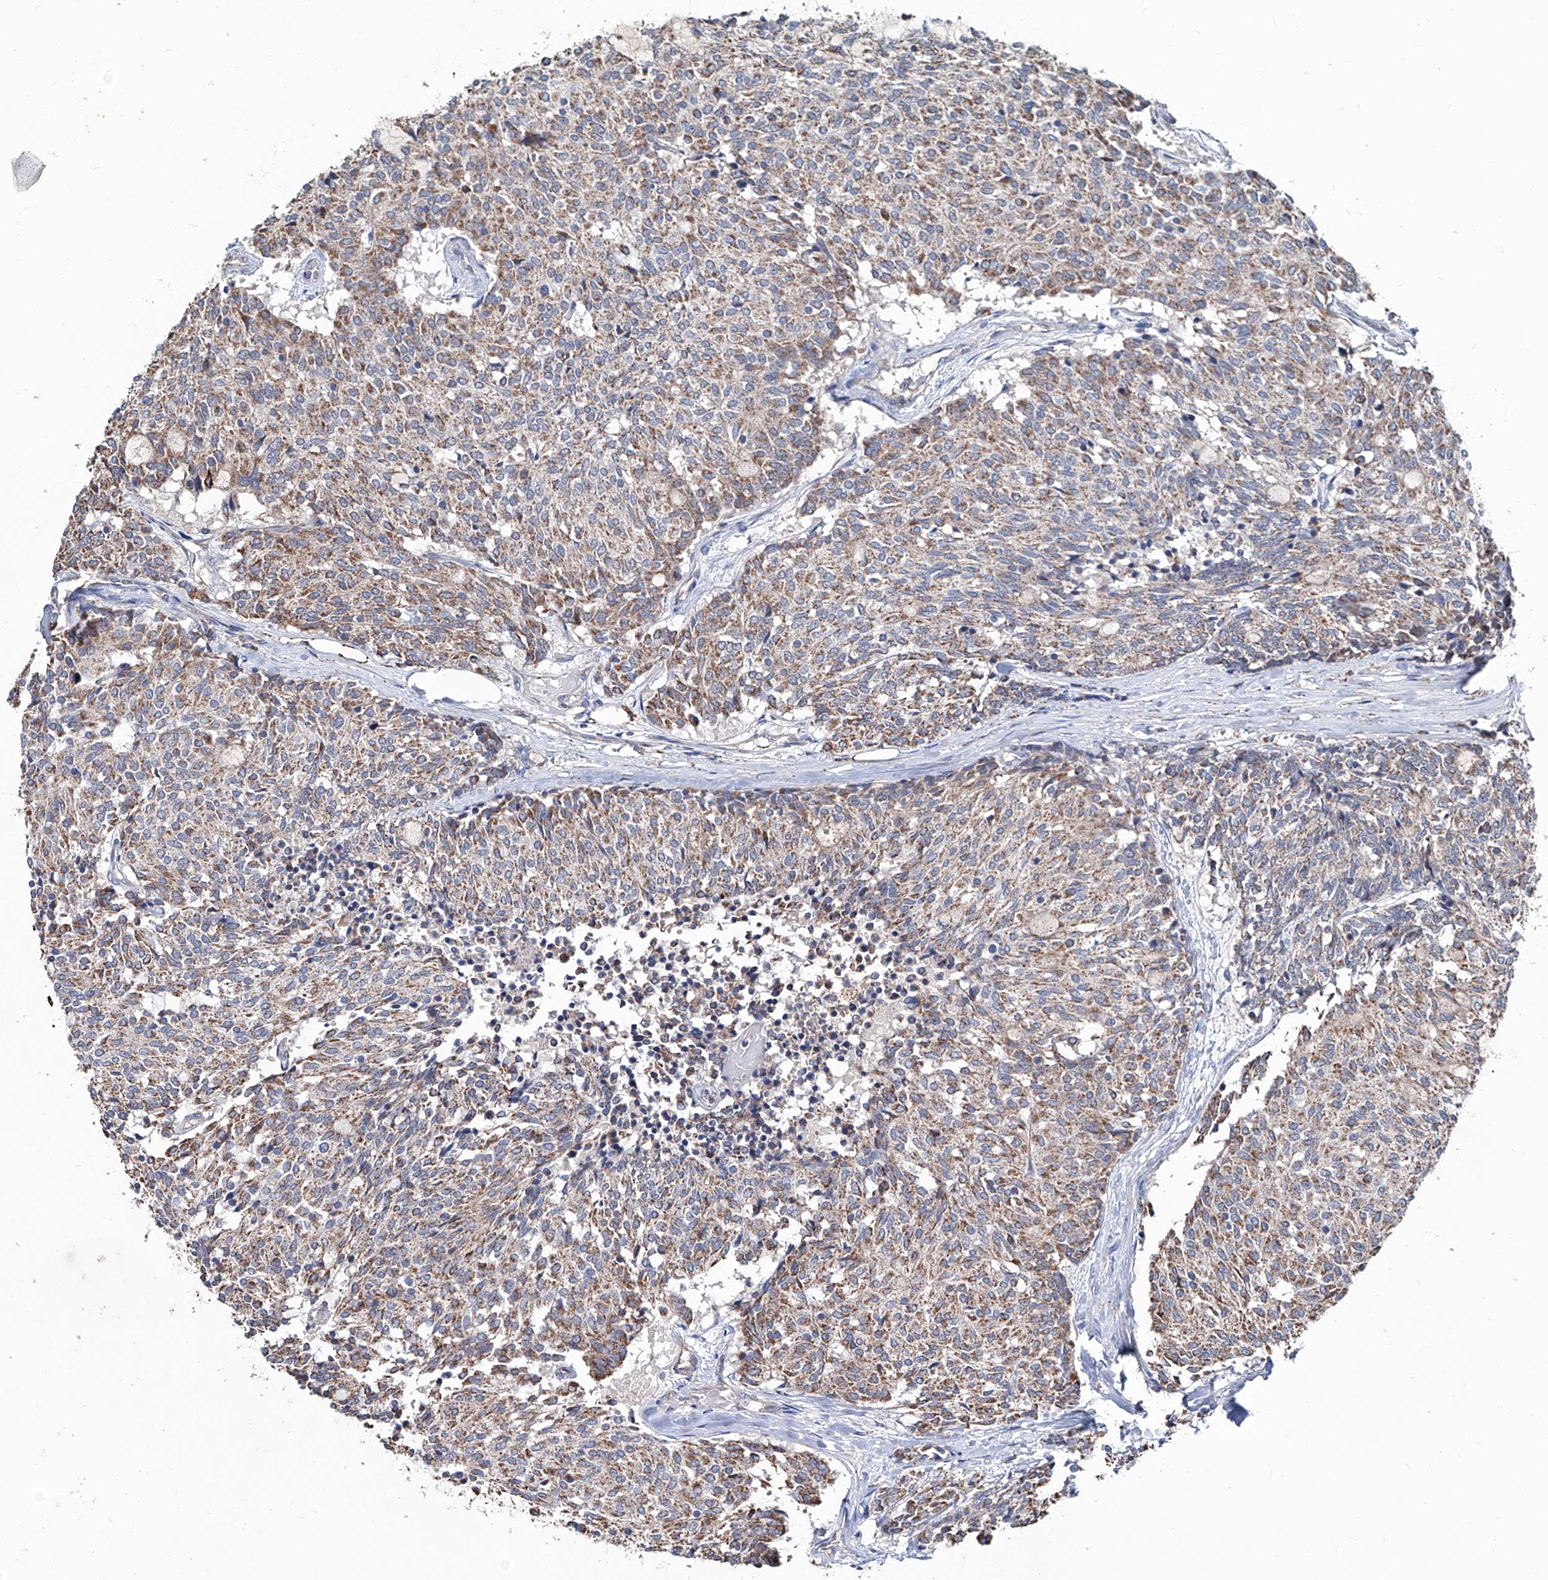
{"staining": {"intensity": "moderate", "quantity": ">75%", "location": "cytoplasmic/membranous"}, "tissue": "carcinoid", "cell_type": "Tumor cells", "image_type": "cancer", "snomed": [{"axis": "morphology", "description": "Carcinoid, malignant, NOS"}, {"axis": "topography", "description": "Pancreas"}], "caption": "Carcinoid stained with DAB (3,3'-diaminobenzidine) IHC reveals medium levels of moderate cytoplasmic/membranous positivity in about >75% of tumor cells.", "gene": "NHS", "patient": {"sex": "female", "age": 54}}